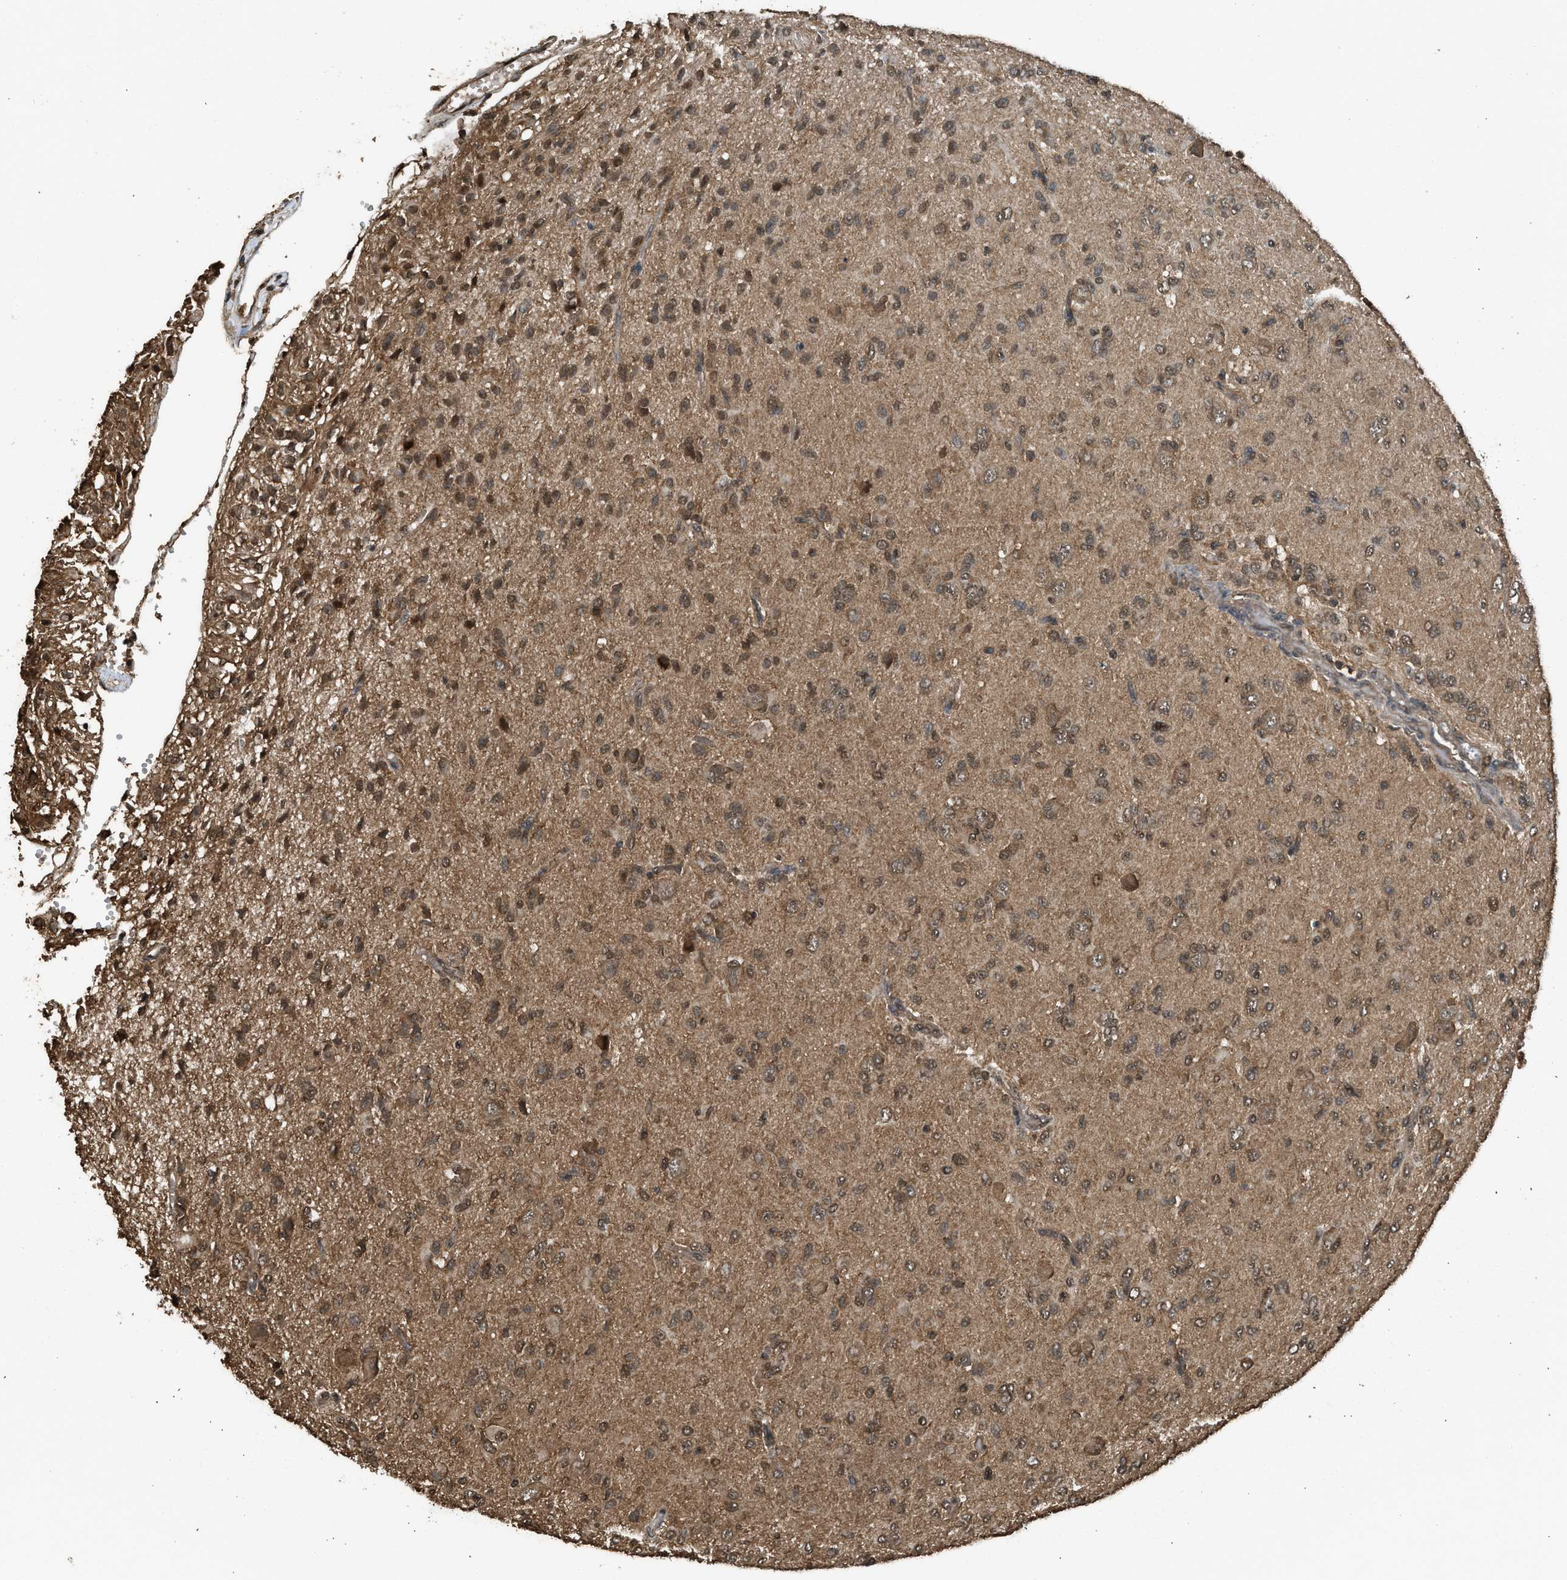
{"staining": {"intensity": "moderate", "quantity": ">75%", "location": "cytoplasmic/membranous"}, "tissue": "glioma", "cell_type": "Tumor cells", "image_type": "cancer", "snomed": [{"axis": "morphology", "description": "Glioma, malignant, High grade"}, {"axis": "topography", "description": "Brain"}], "caption": "Human malignant glioma (high-grade) stained with a protein marker exhibits moderate staining in tumor cells.", "gene": "MYBL2", "patient": {"sex": "female", "age": 59}}